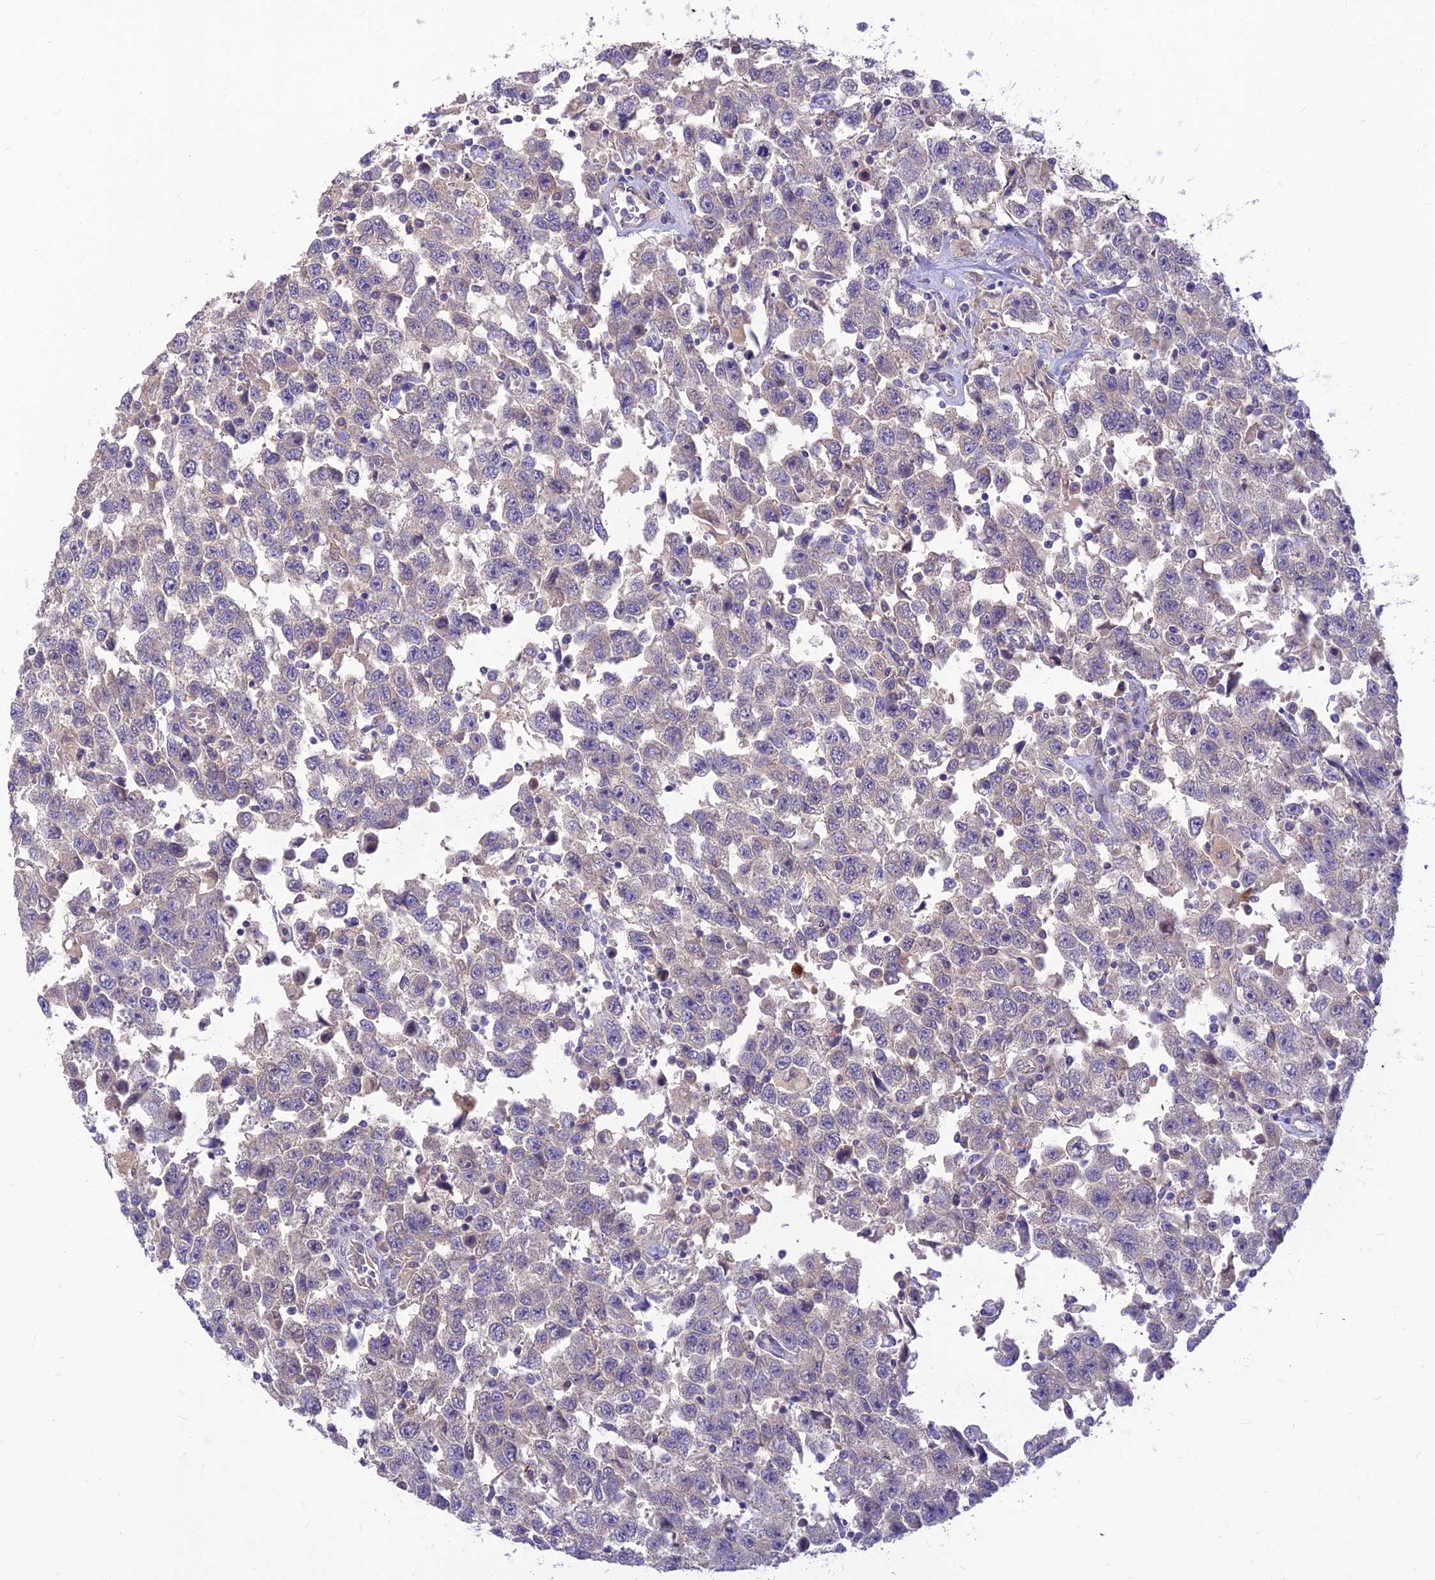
{"staining": {"intensity": "negative", "quantity": "none", "location": "none"}, "tissue": "testis cancer", "cell_type": "Tumor cells", "image_type": "cancer", "snomed": [{"axis": "morphology", "description": "Seminoma, NOS"}, {"axis": "topography", "description": "Testis"}], "caption": "Tumor cells show no significant staining in testis cancer.", "gene": "ST8SIA5", "patient": {"sex": "male", "age": 41}}